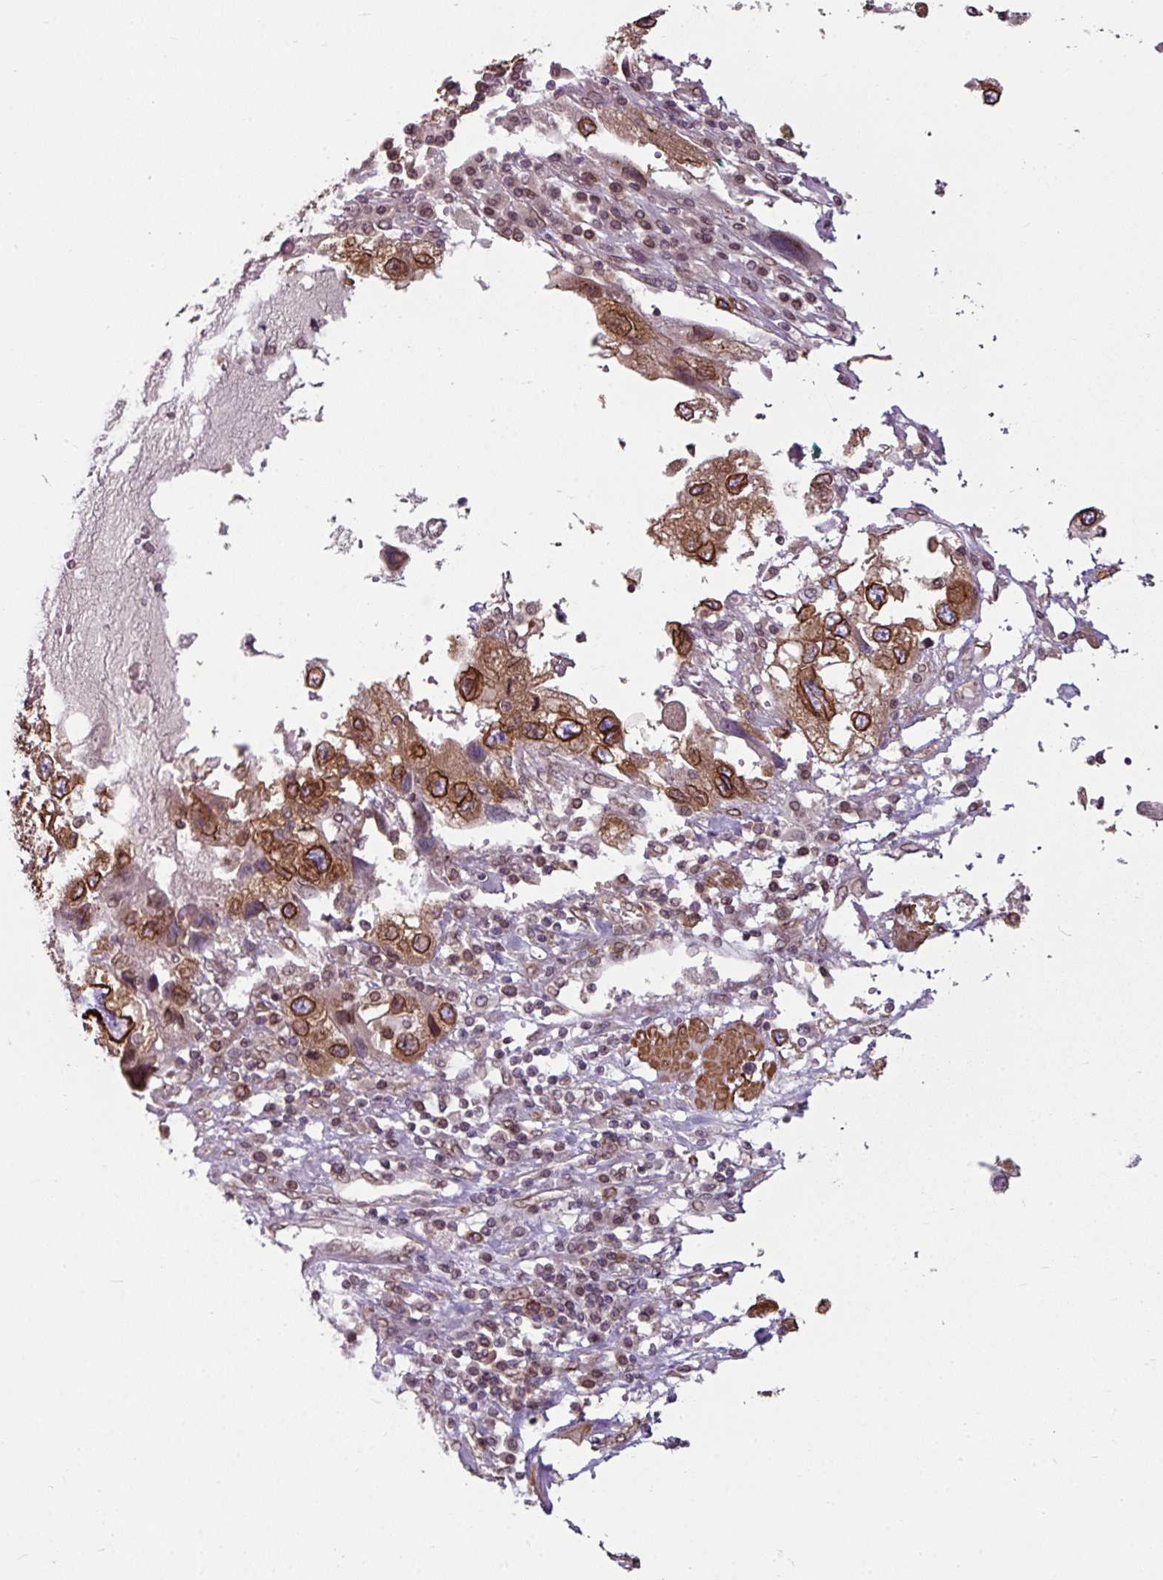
{"staining": {"intensity": "strong", "quantity": ">75%", "location": "cytoplasmic/membranous,nuclear"}, "tissue": "endometrial cancer", "cell_type": "Tumor cells", "image_type": "cancer", "snomed": [{"axis": "morphology", "description": "Adenocarcinoma, NOS"}, {"axis": "topography", "description": "Endometrium"}], "caption": "An IHC histopathology image of neoplastic tissue is shown. Protein staining in brown highlights strong cytoplasmic/membranous and nuclear positivity in endometrial cancer (adenocarcinoma) within tumor cells. The staining was performed using DAB to visualize the protein expression in brown, while the nuclei were stained in blue with hematoxylin (Magnification: 20x).", "gene": "RANGAP1", "patient": {"sex": "female", "age": 49}}